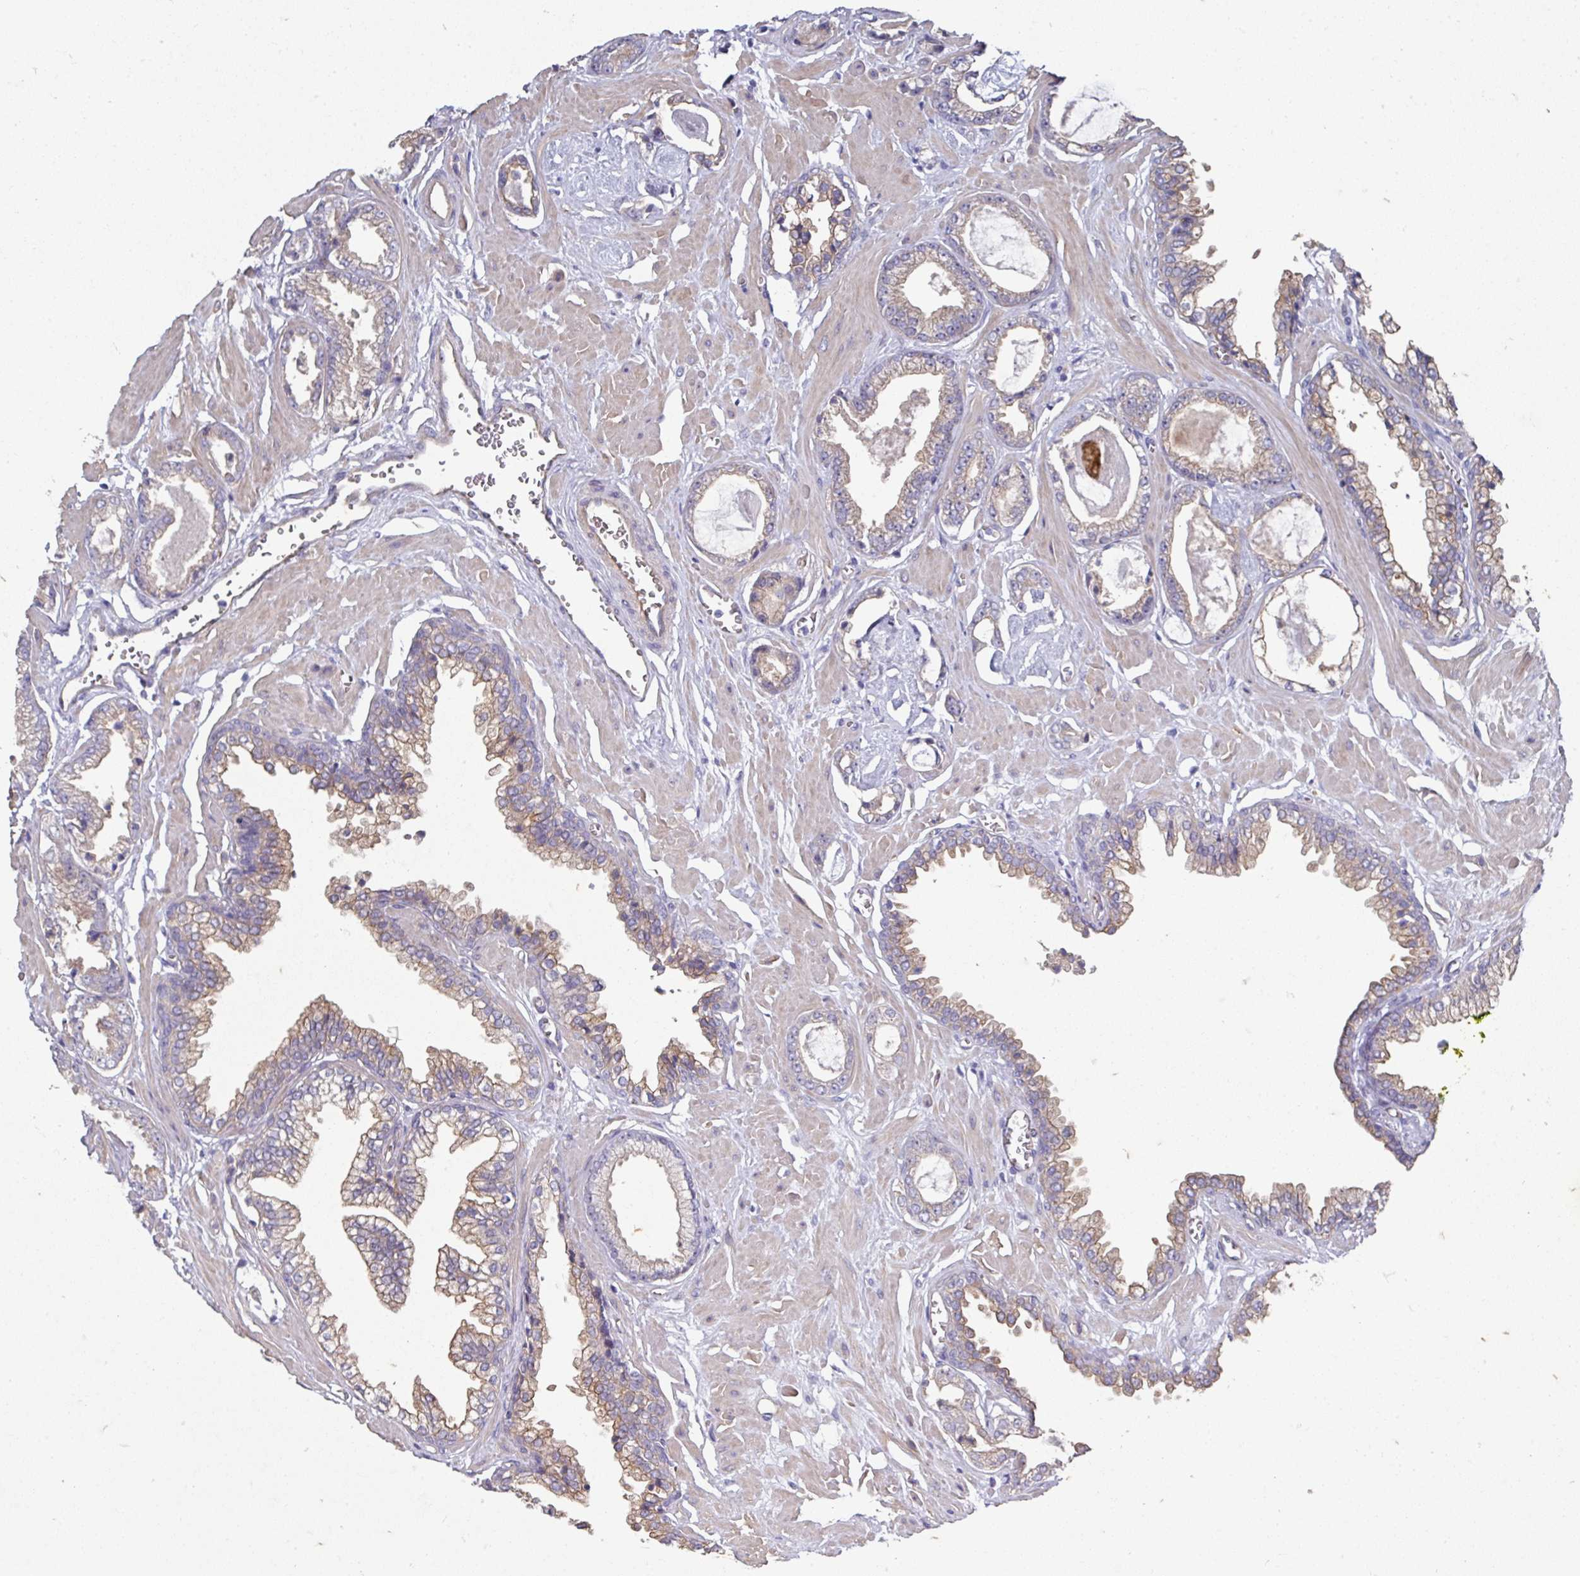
{"staining": {"intensity": "negative", "quantity": "none", "location": "none"}, "tissue": "prostate cancer", "cell_type": "Tumor cells", "image_type": "cancer", "snomed": [{"axis": "morphology", "description": "Adenocarcinoma, Low grade"}, {"axis": "topography", "description": "Prostate"}], "caption": "Human prostate cancer stained for a protein using immunohistochemistry (IHC) exhibits no positivity in tumor cells.", "gene": "PRR5", "patient": {"sex": "male", "age": 60}}